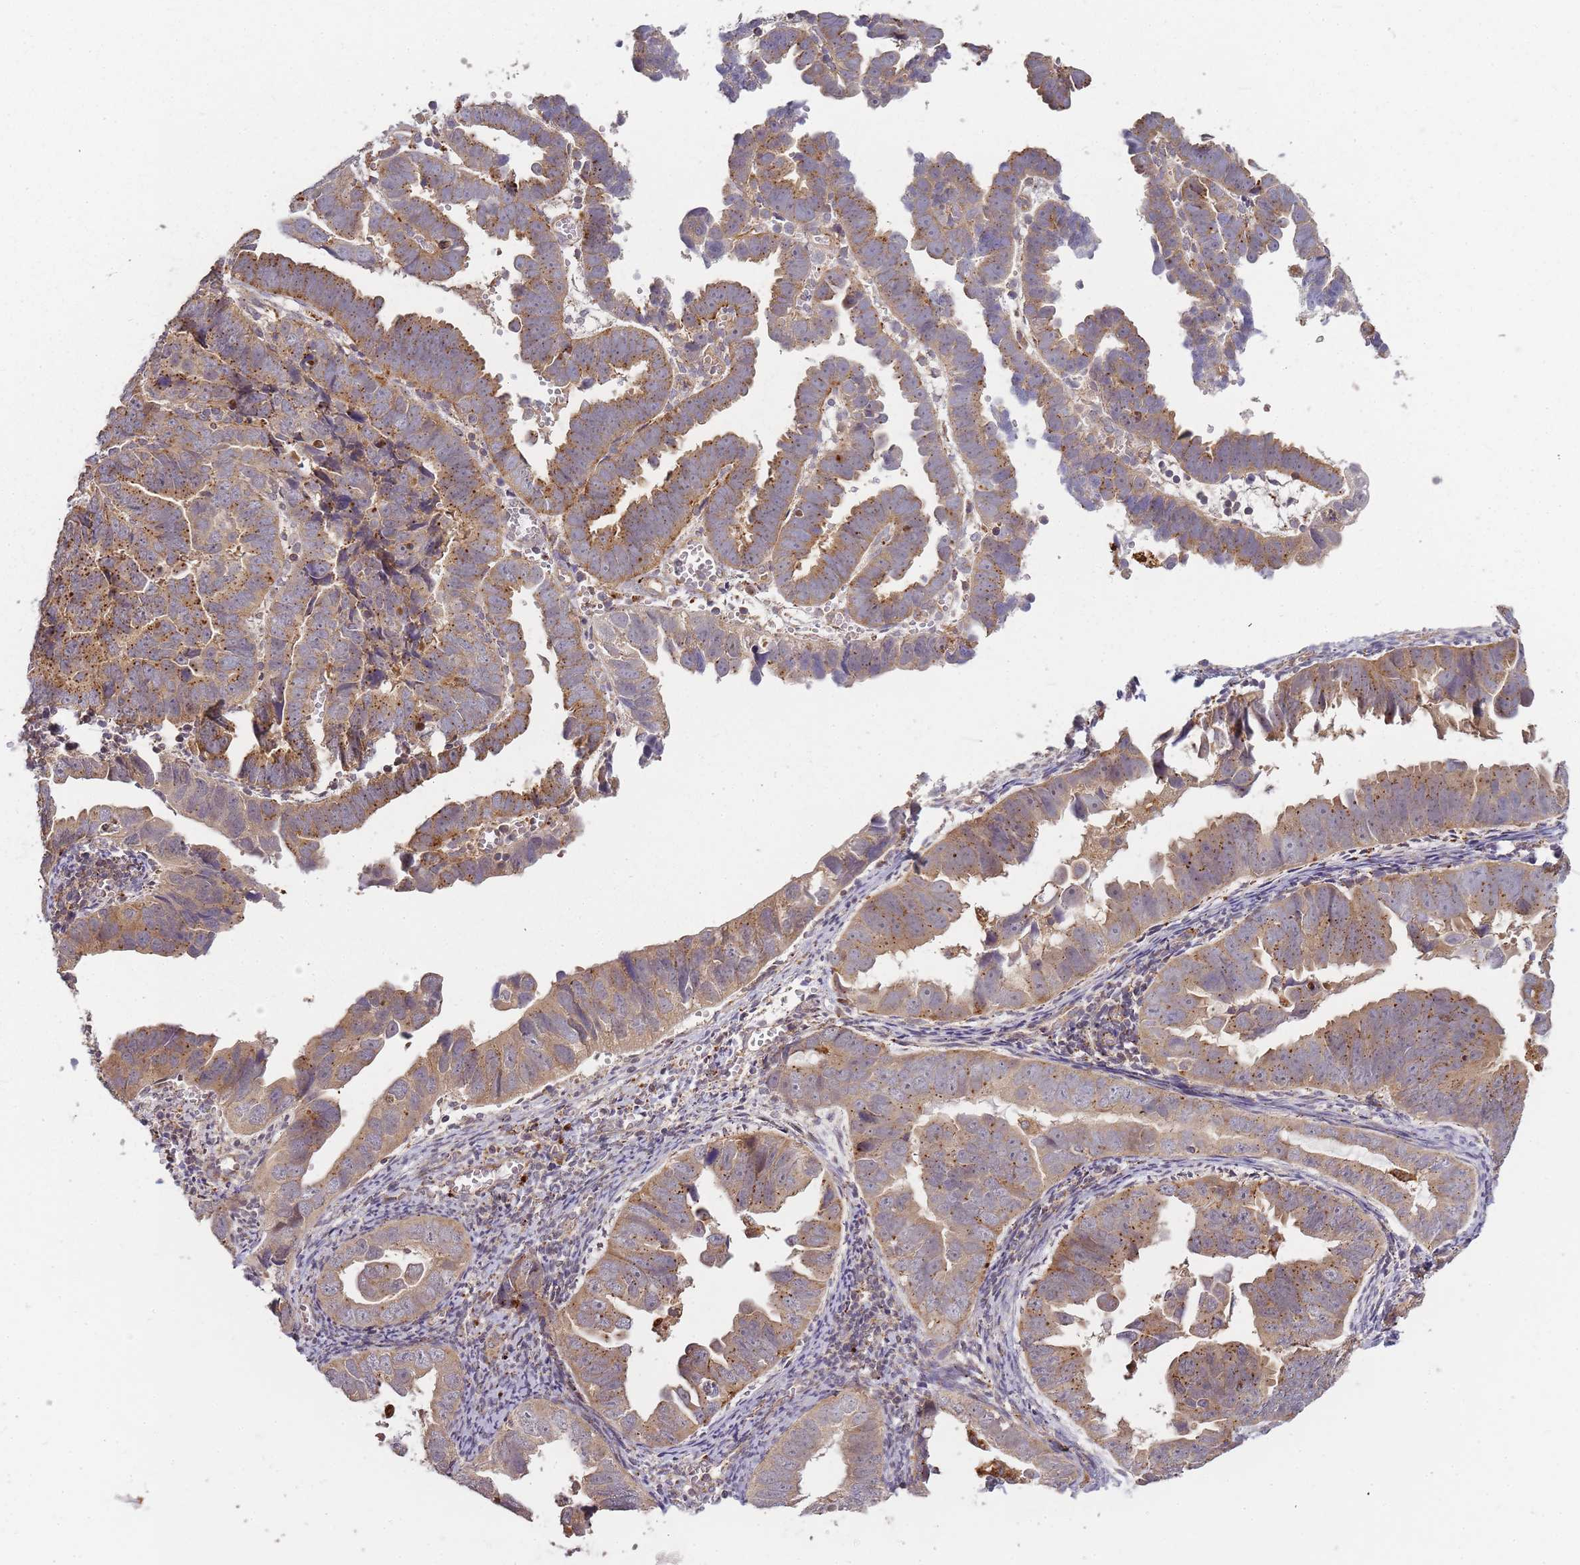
{"staining": {"intensity": "moderate", "quantity": ">75%", "location": "cytoplasmic/membranous"}, "tissue": "endometrial cancer", "cell_type": "Tumor cells", "image_type": "cancer", "snomed": [{"axis": "morphology", "description": "Adenocarcinoma, NOS"}, {"axis": "topography", "description": "Endometrium"}], "caption": "Endometrial cancer (adenocarcinoma) stained with a protein marker displays moderate staining in tumor cells.", "gene": "ATG5", "patient": {"sex": "female", "age": 75}}